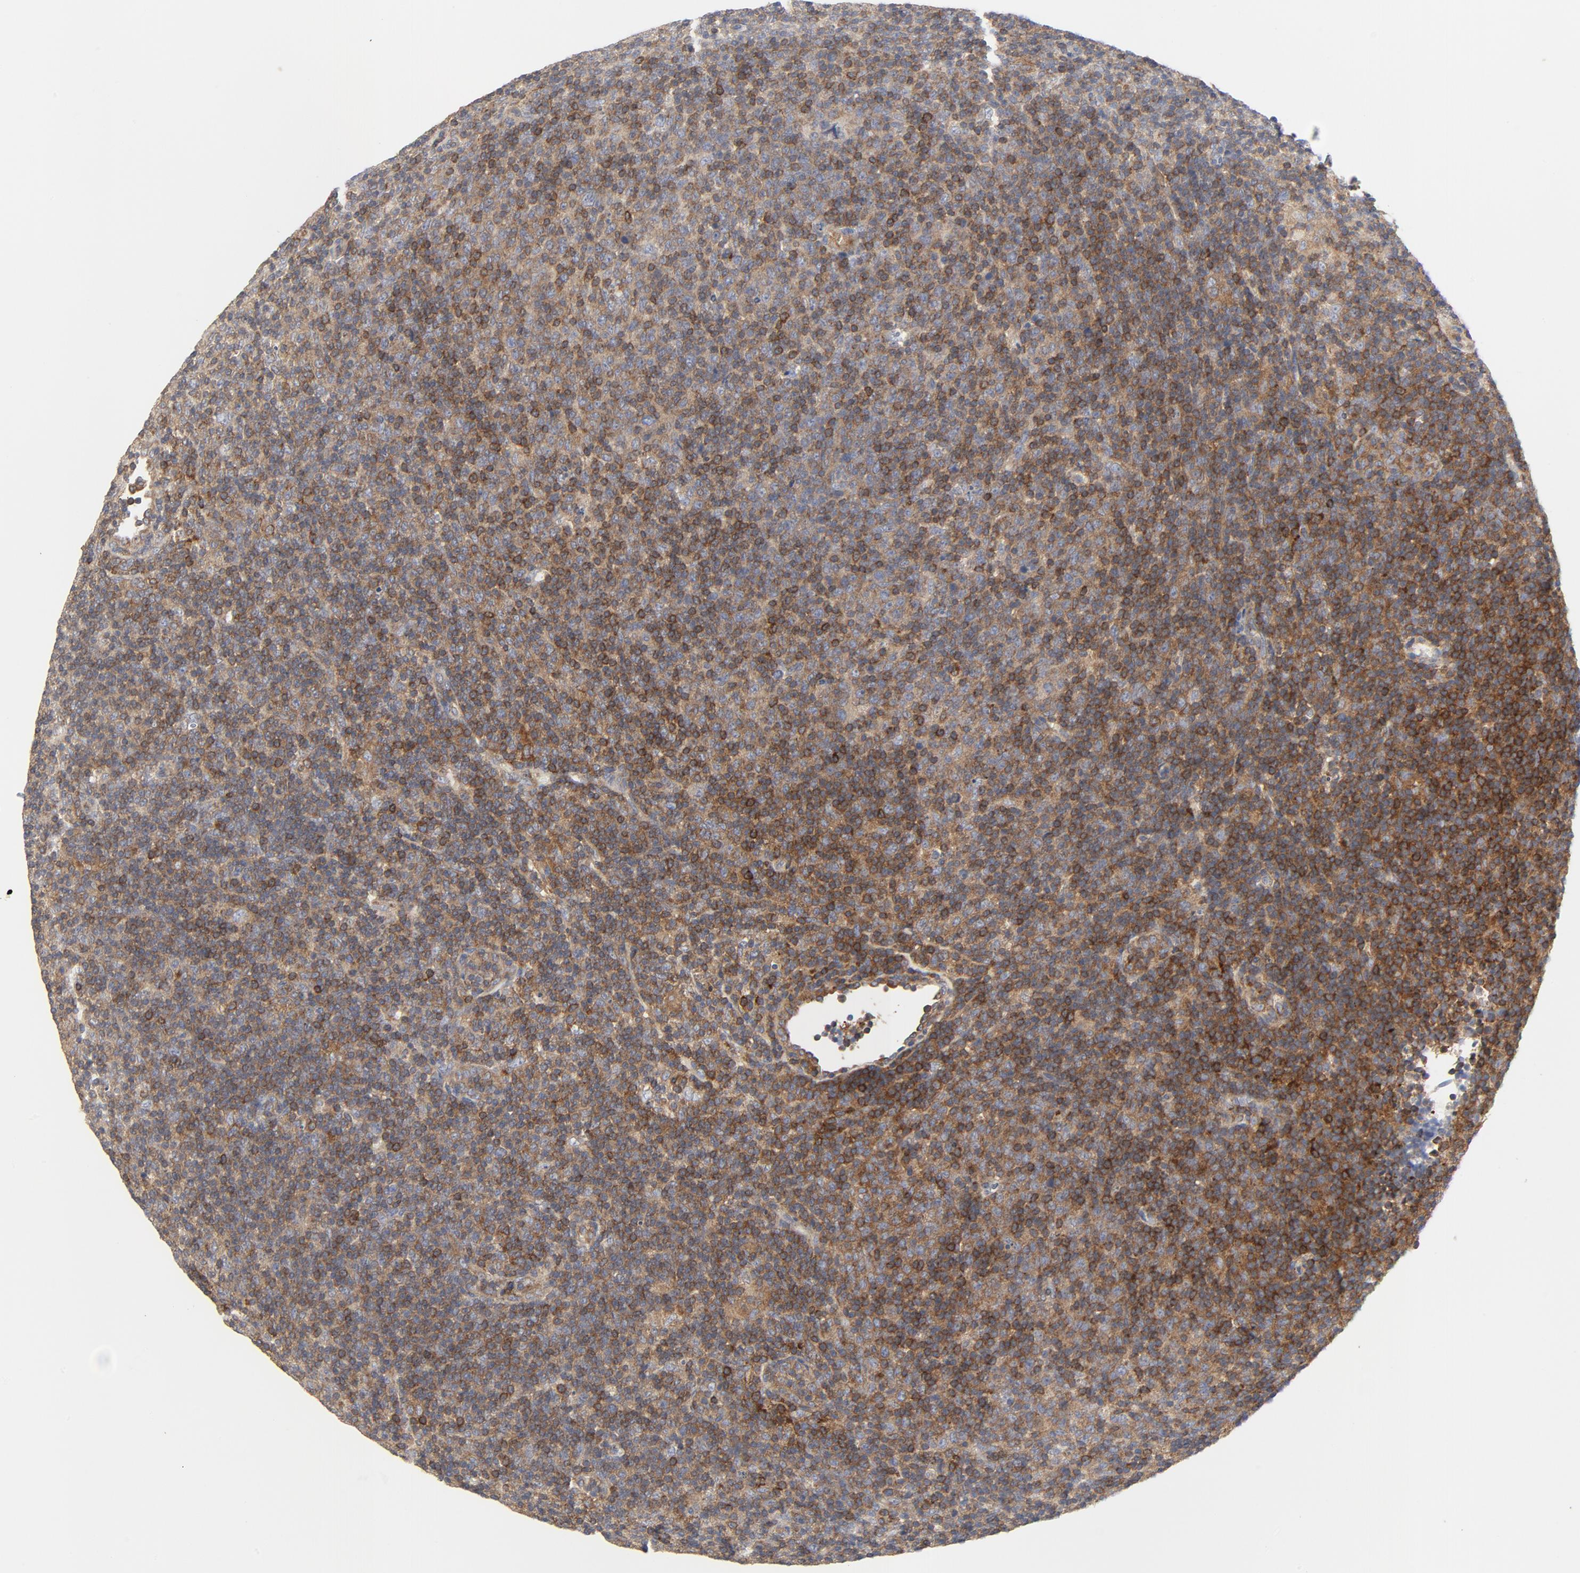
{"staining": {"intensity": "moderate", "quantity": ">75%", "location": "cytoplasmic/membranous"}, "tissue": "lymphoma", "cell_type": "Tumor cells", "image_type": "cancer", "snomed": [{"axis": "morphology", "description": "Malignant lymphoma, non-Hodgkin's type, Low grade"}, {"axis": "topography", "description": "Lymph node"}], "caption": "DAB (3,3'-diaminobenzidine) immunohistochemical staining of human lymphoma displays moderate cytoplasmic/membranous protein expression in approximately >75% of tumor cells. The staining was performed using DAB (3,3'-diaminobenzidine), with brown indicating positive protein expression. Nuclei are stained blue with hematoxylin.", "gene": "RABEP1", "patient": {"sex": "male", "age": 70}}